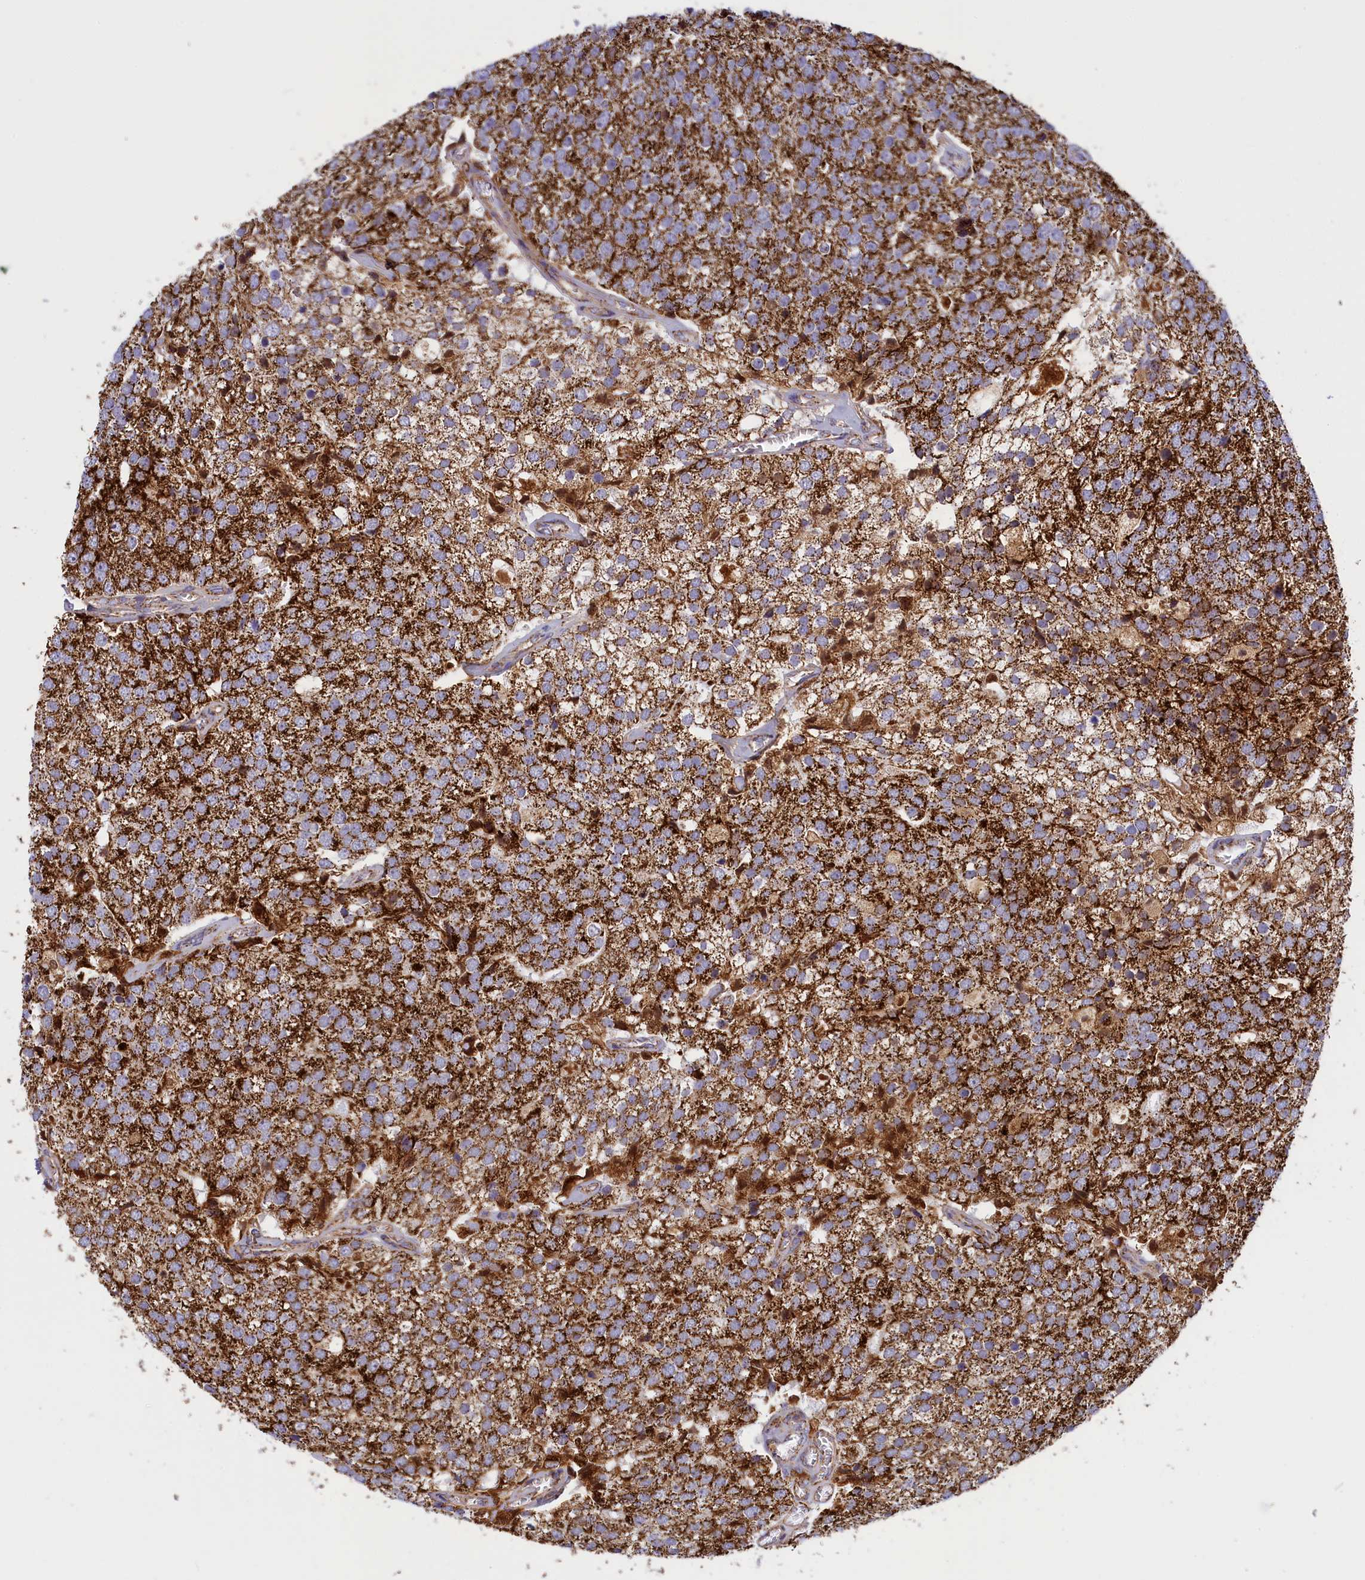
{"staining": {"intensity": "strong", "quantity": ">75%", "location": "cytoplasmic/membranous"}, "tissue": "prostate cancer", "cell_type": "Tumor cells", "image_type": "cancer", "snomed": [{"axis": "morphology", "description": "Adenocarcinoma, High grade"}, {"axis": "topography", "description": "Prostate"}], "caption": "High-power microscopy captured an IHC photomicrograph of prostate high-grade adenocarcinoma, revealing strong cytoplasmic/membranous staining in about >75% of tumor cells.", "gene": "ISOC2", "patient": {"sex": "male", "age": 49}}